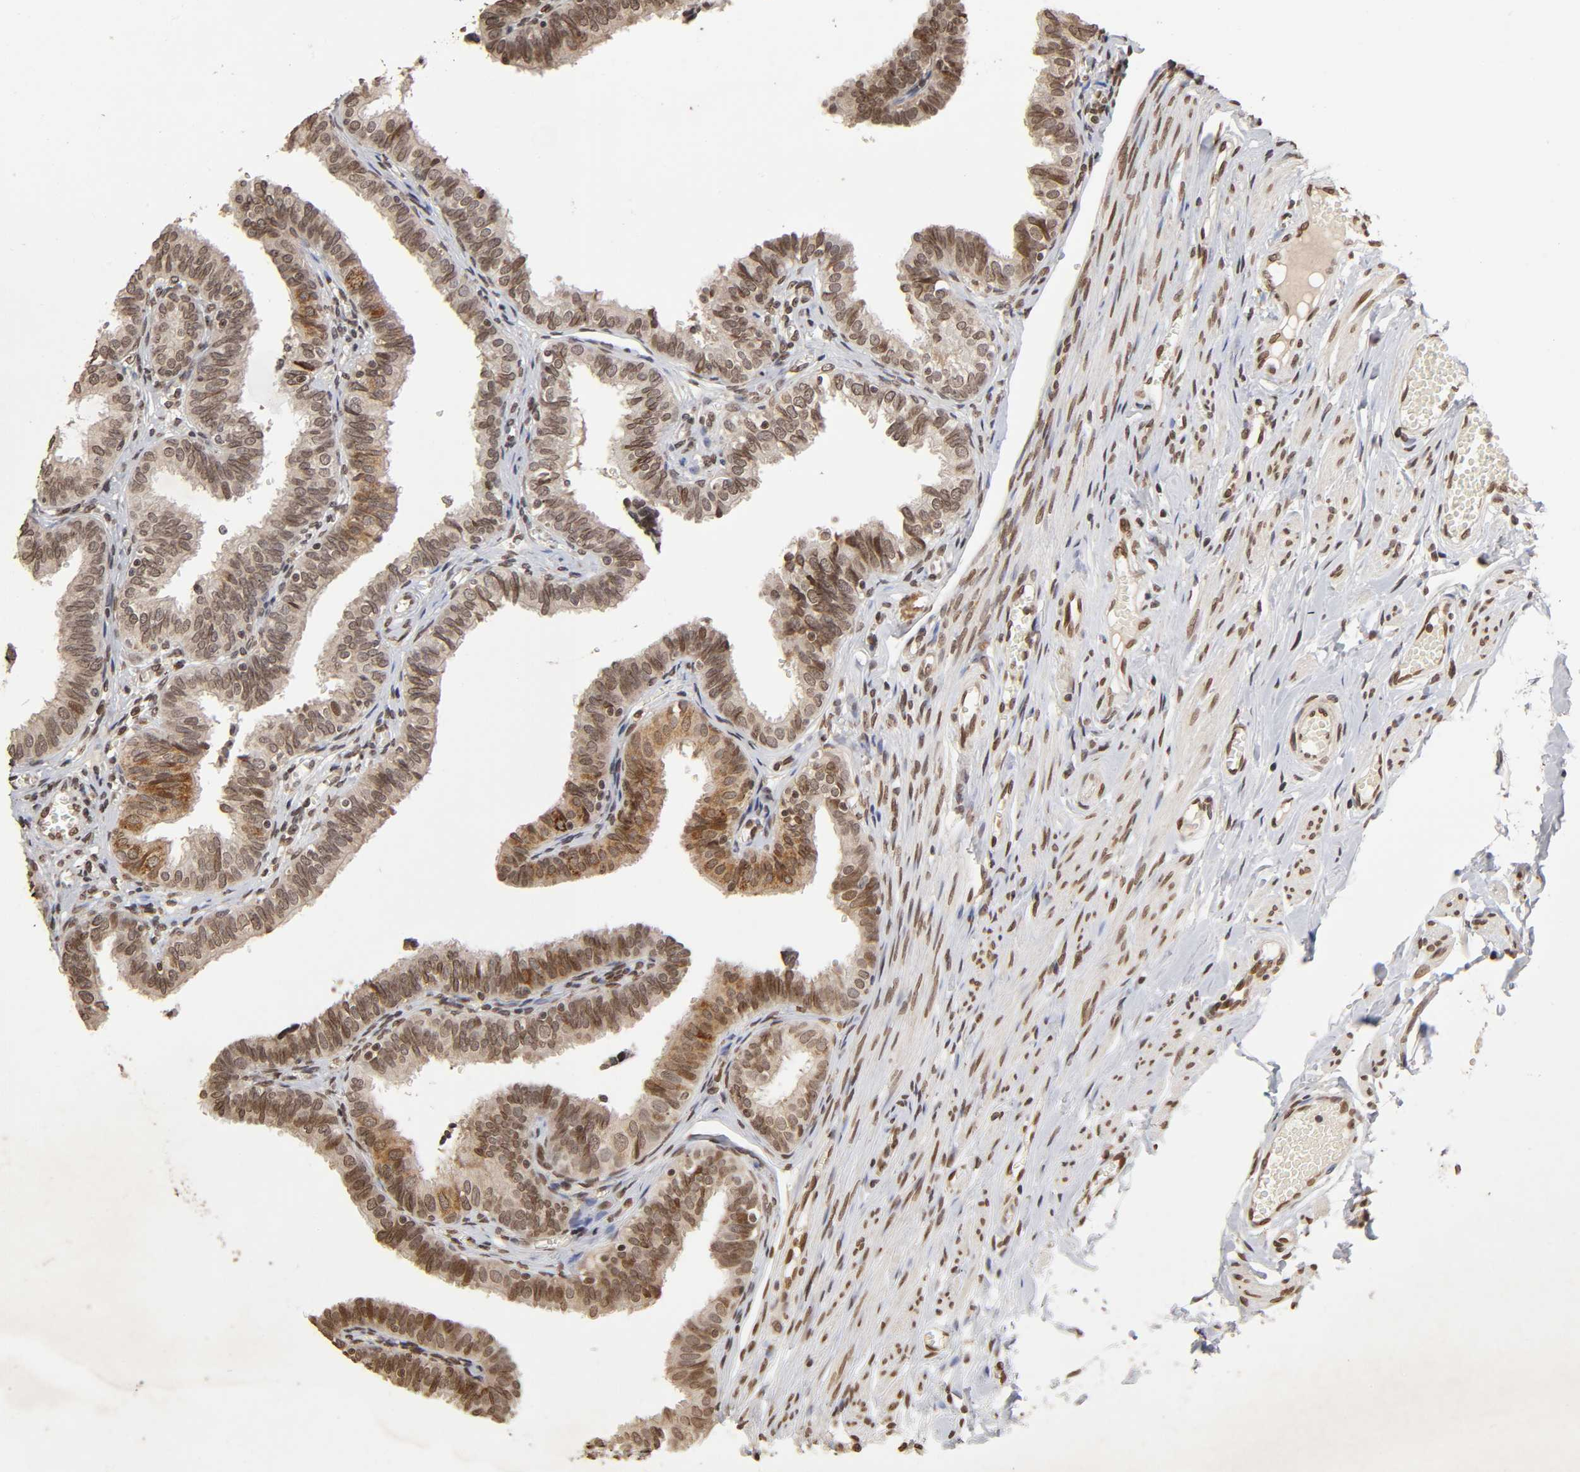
{"staining": {"intensity": "moderate", "quantity": ">75%", "location": "nuclear"}, "tissue": "fallopian tube", "cell_type": "Glandular cells", "image_type": "normal", "snomed": [{"axis": "morphology", "description": "Normal tissue, NOS"}, {"axis": "topography", "description": "Fallopian tube"}], "caption": "Protein expression analysis of benign human fallopian tube reveals moderate nuclear positivity in about >75% of glandular cells. (DAB = brown stain, brightfield microscopy at high magnification).", "gene": "MLLT6", "patient": {"sex": "female", "age": 46}}